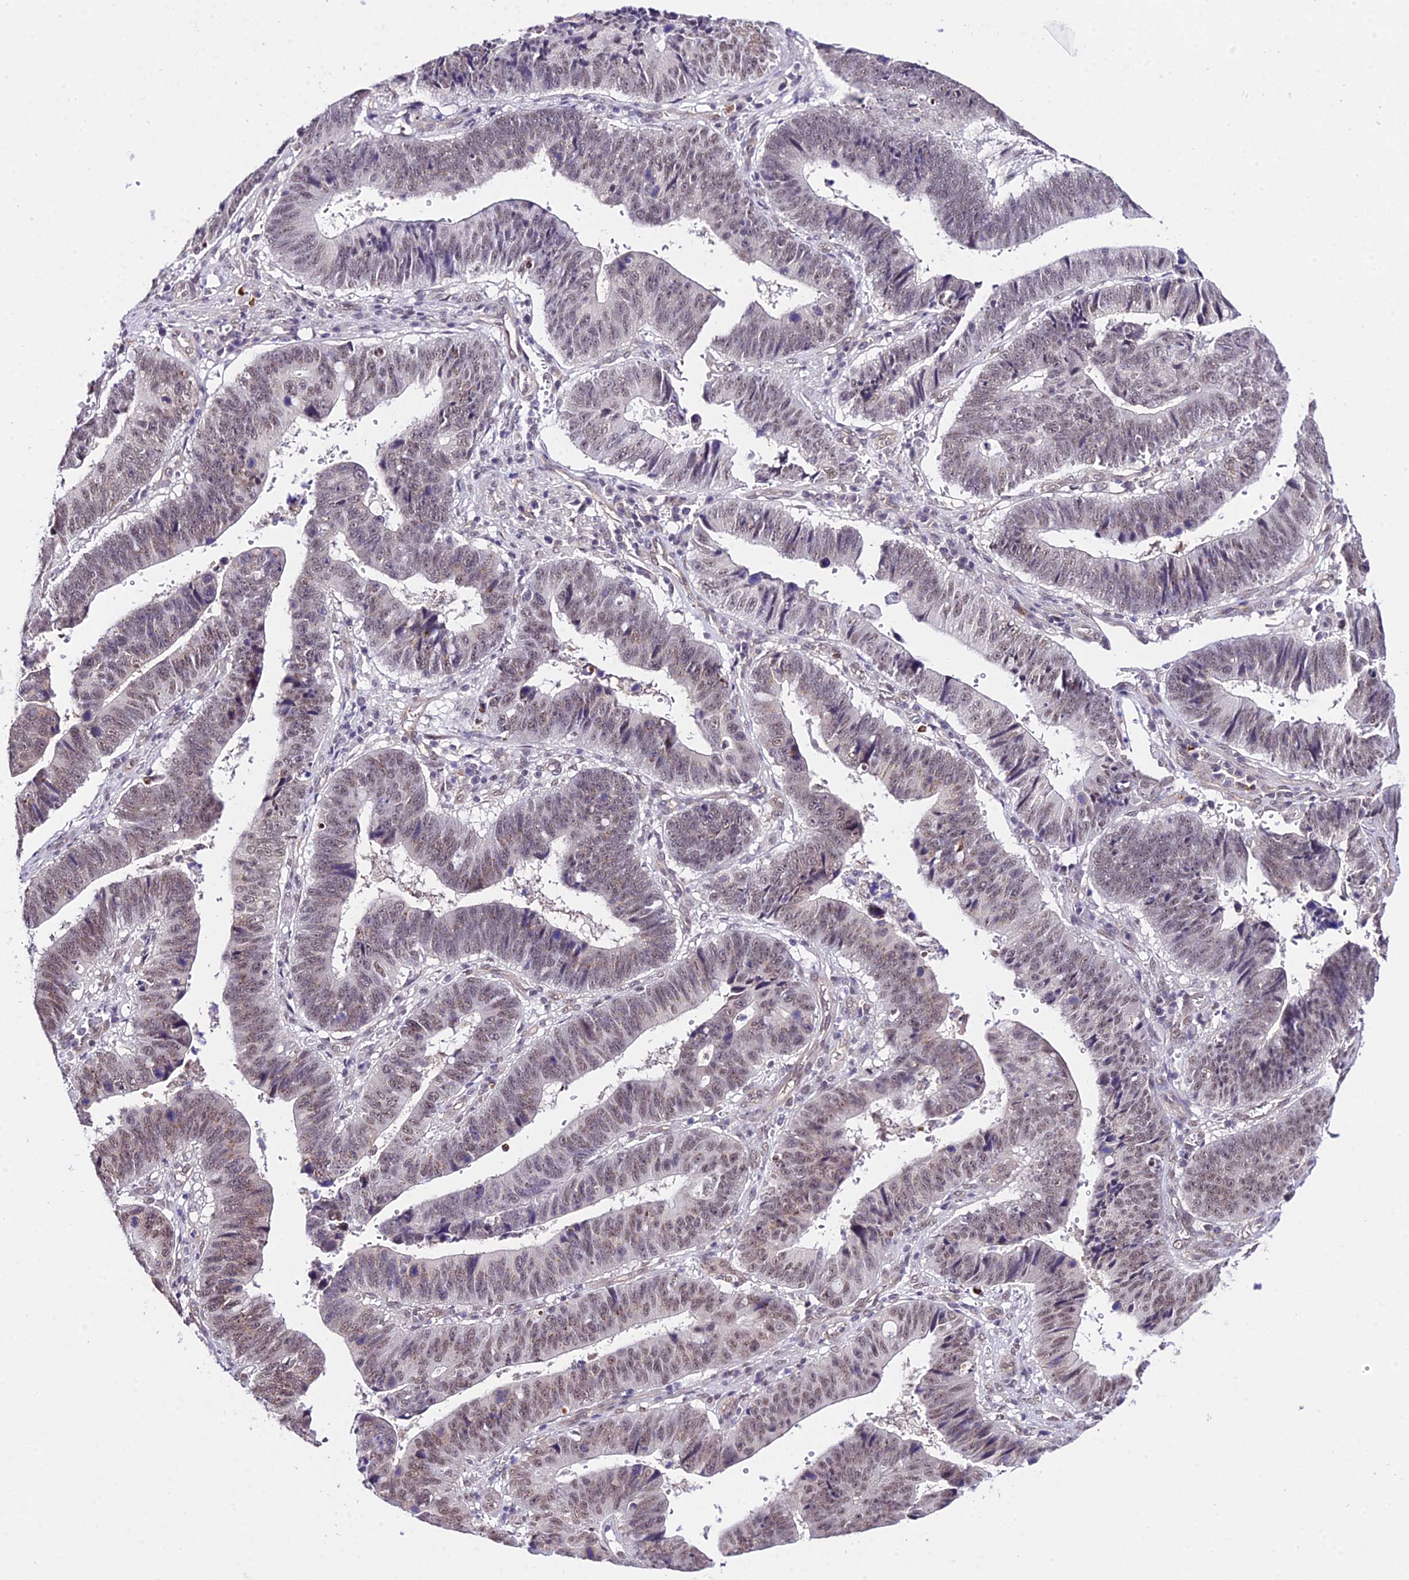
{"staining": {"intensity": "weak", "quantity": "25%-75%", "location": "nuclear"}, "tissue": "stomach cancer", "cell_type": "Tumor cells", "image_type": "cancer", "snomed": [{"axis": "morphology", "description": "Adenocarcinoma, NOS"}, {"axis": "topography", "description": "Stomach"}], "caption": "Tumor cells display low levels of weak nuclear positivity in approximately 25%-75% of cells in human stomach cancer (adenocarcinoma).", "gene": "POLR2I", "patient": {"sex": "male", "age": 59}}